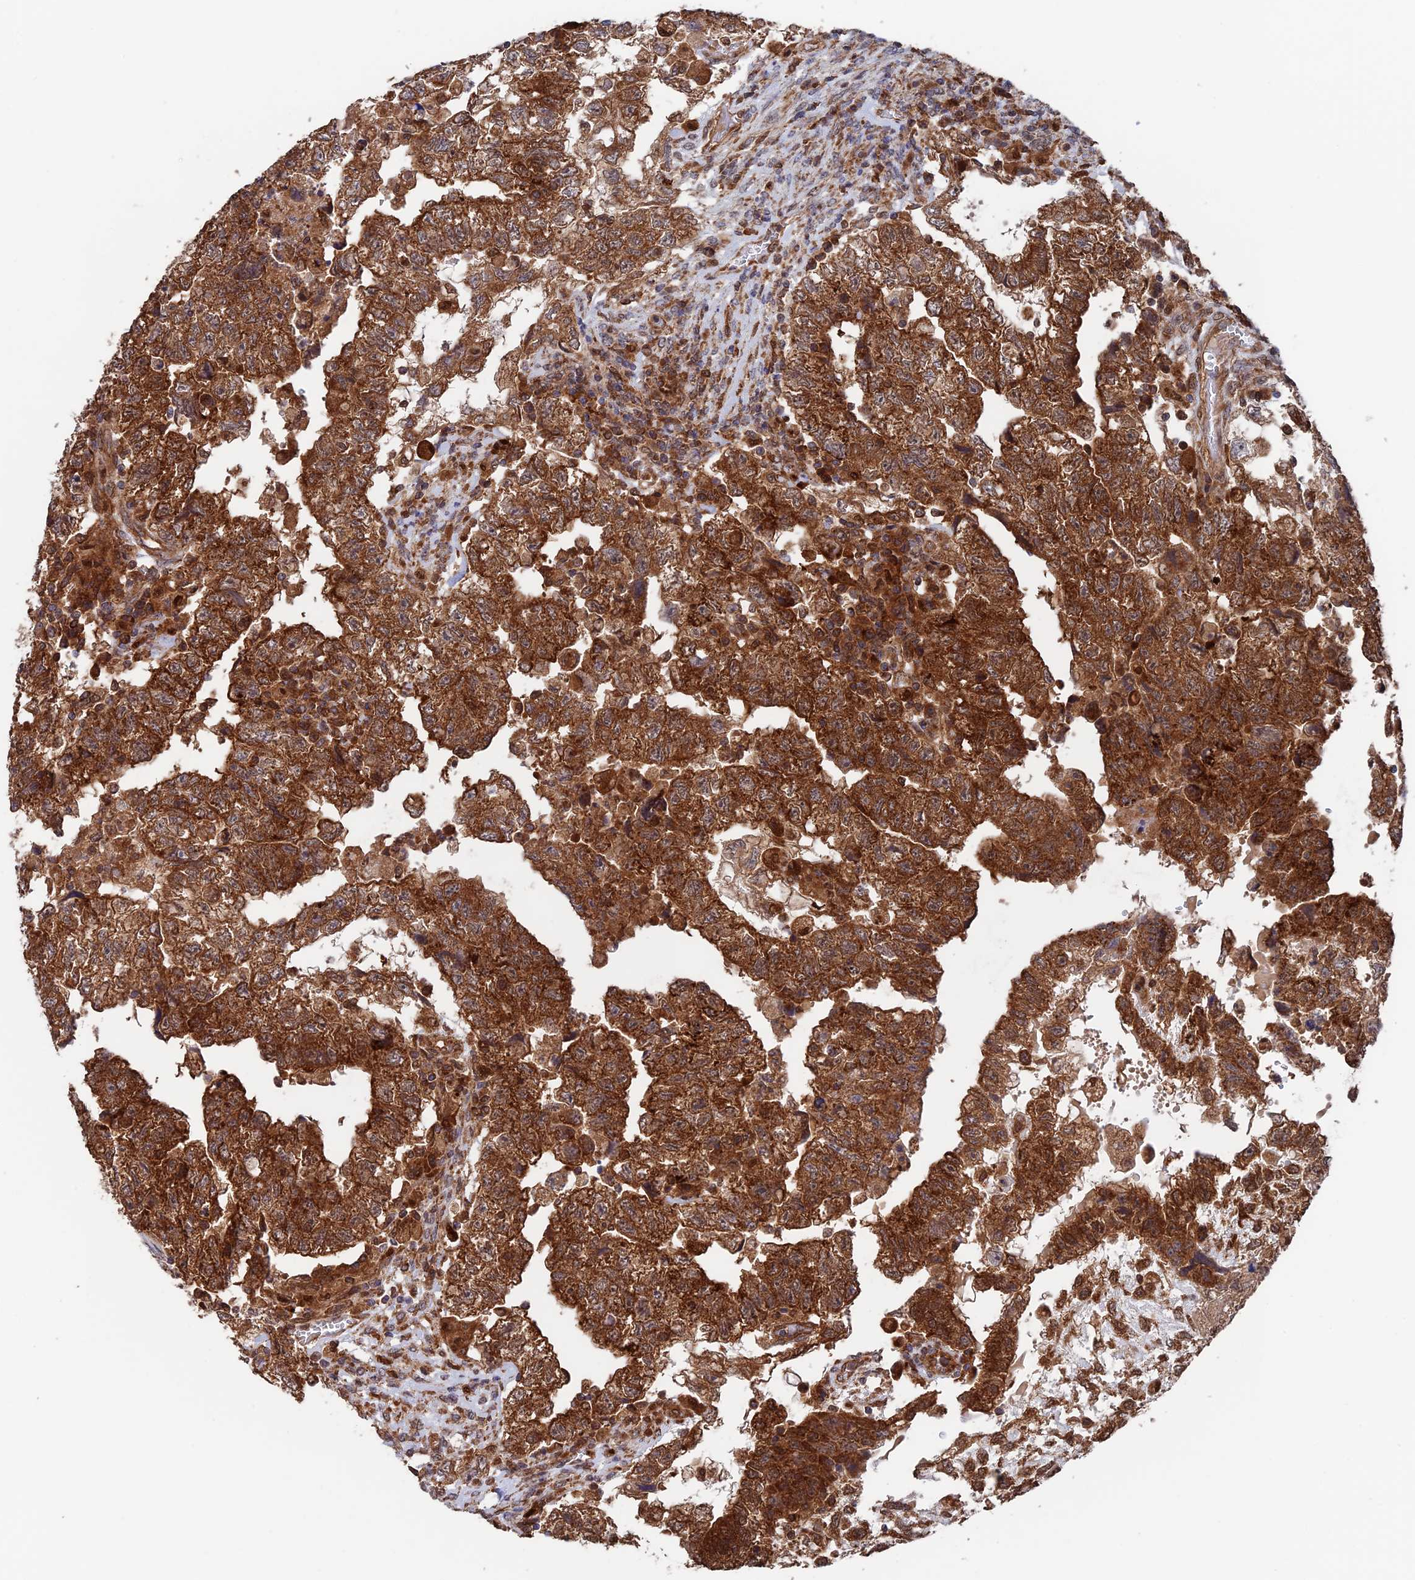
{"staining": {"intensity": "strong", "quantity": ">75%", "location": "cytoplasmic/membranous"}, "tissue": "testis cancer", "cell_type": "Tumor cells", "image_type": "cancer", "snomed": [{"axis": "morphology", "description": "Carcinoma, Embryonal, NOS"}, {"axis": "topography", "description": "Testis"}], "caption": "A brown stain highlights strong cytoplasmic/membranous positivity of a protein in testis cancer tumor cells.", "gene": "DTYMK", "patient": {"sex": "male", "age": 36}}